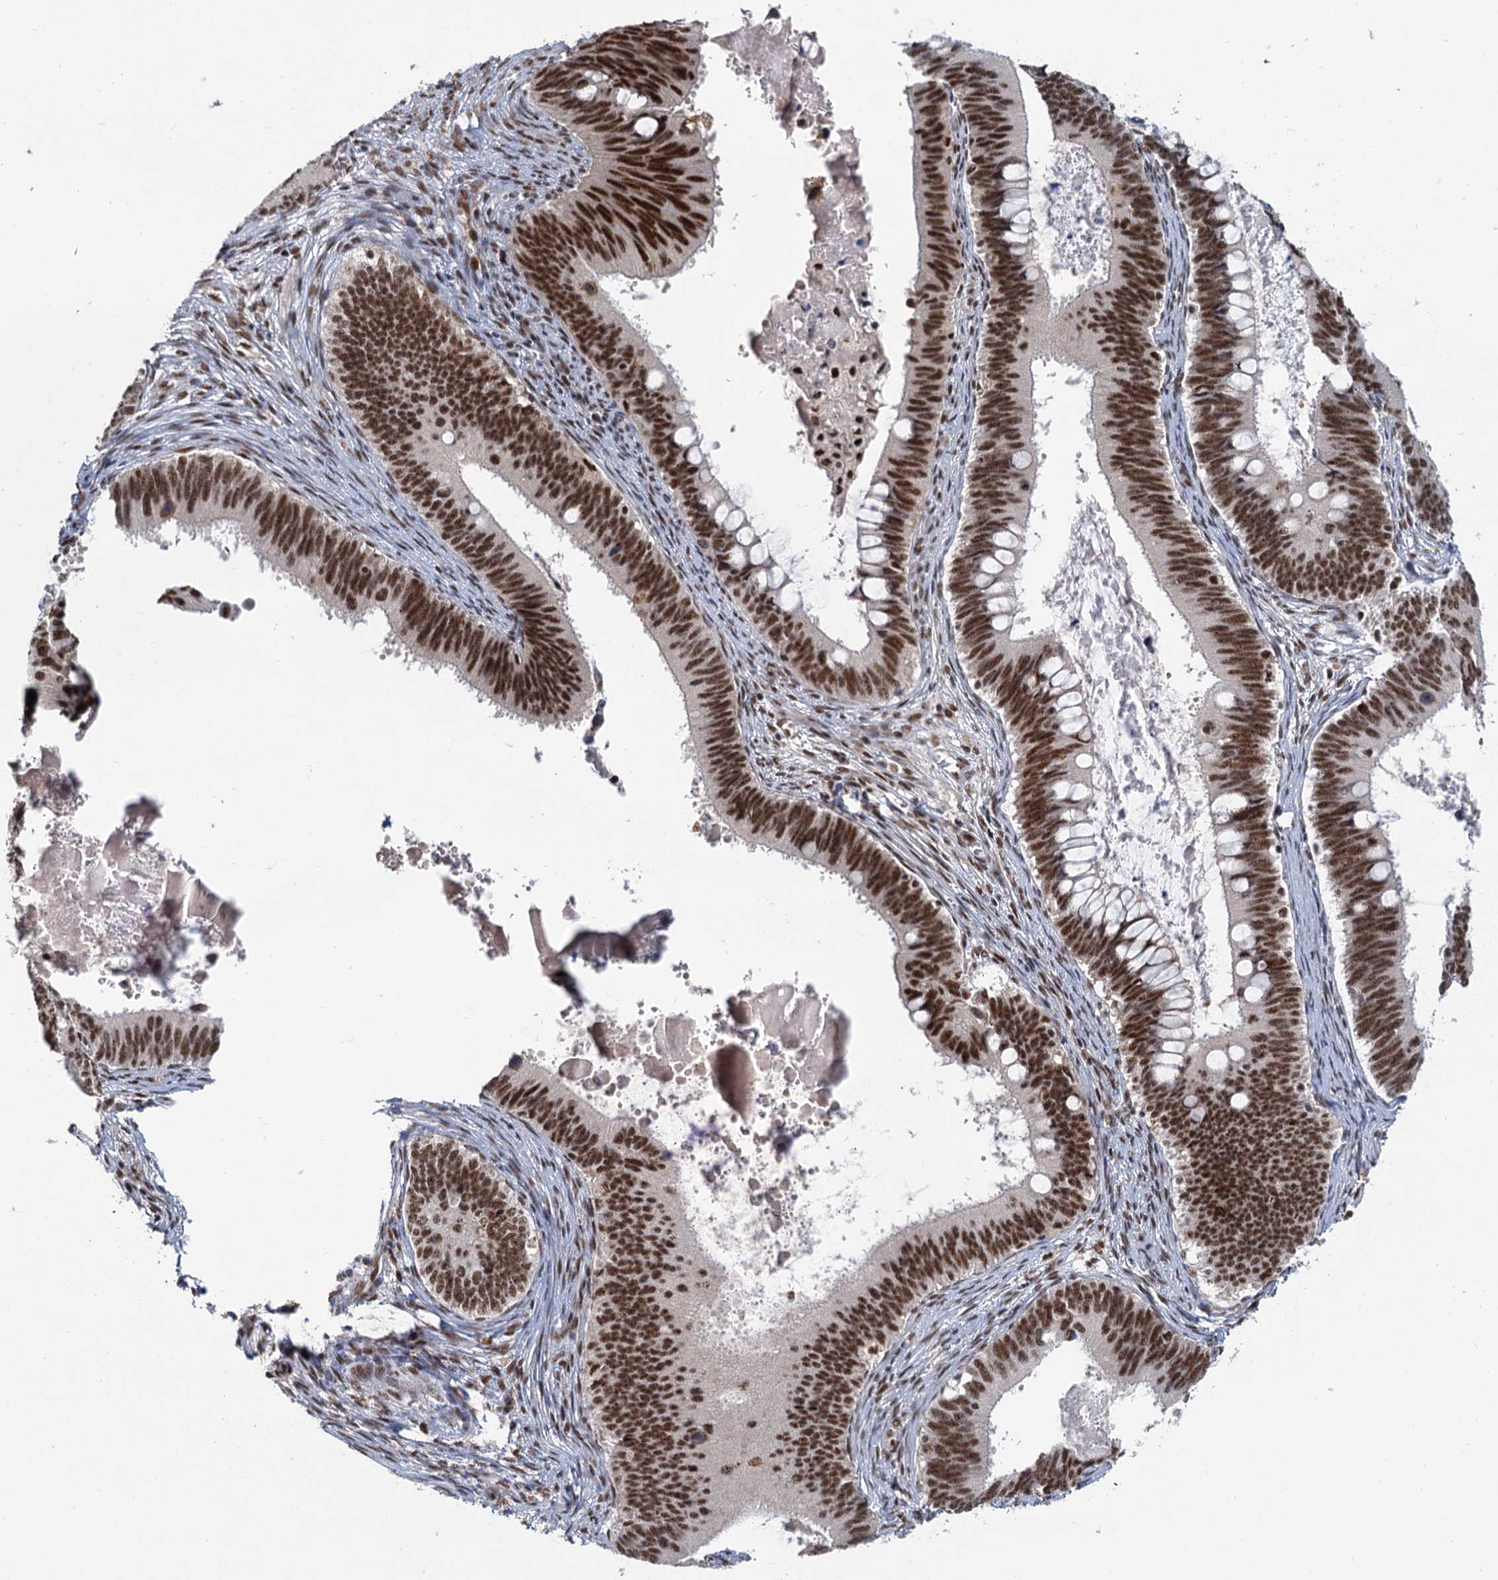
{"staining": {"intensity": "strong", "quantity": ">75%", "location": "nuclear"}, "tissue": "cervical cancer", "cell_type": "Tumor cells", "image_type": "cancer", "snomed": [{"axis": "morphology", "description": "Adenocarcinoma, NOS"}, {"axis": "topography", "description": "Cervix"}], "caption": "Human cervical cancer stained with a brown dye shows strong nuclear positive expression in approximately >75% of tumor cells.", "gene": "WBP4", "patient": {"sex": "female", "age": 42}}